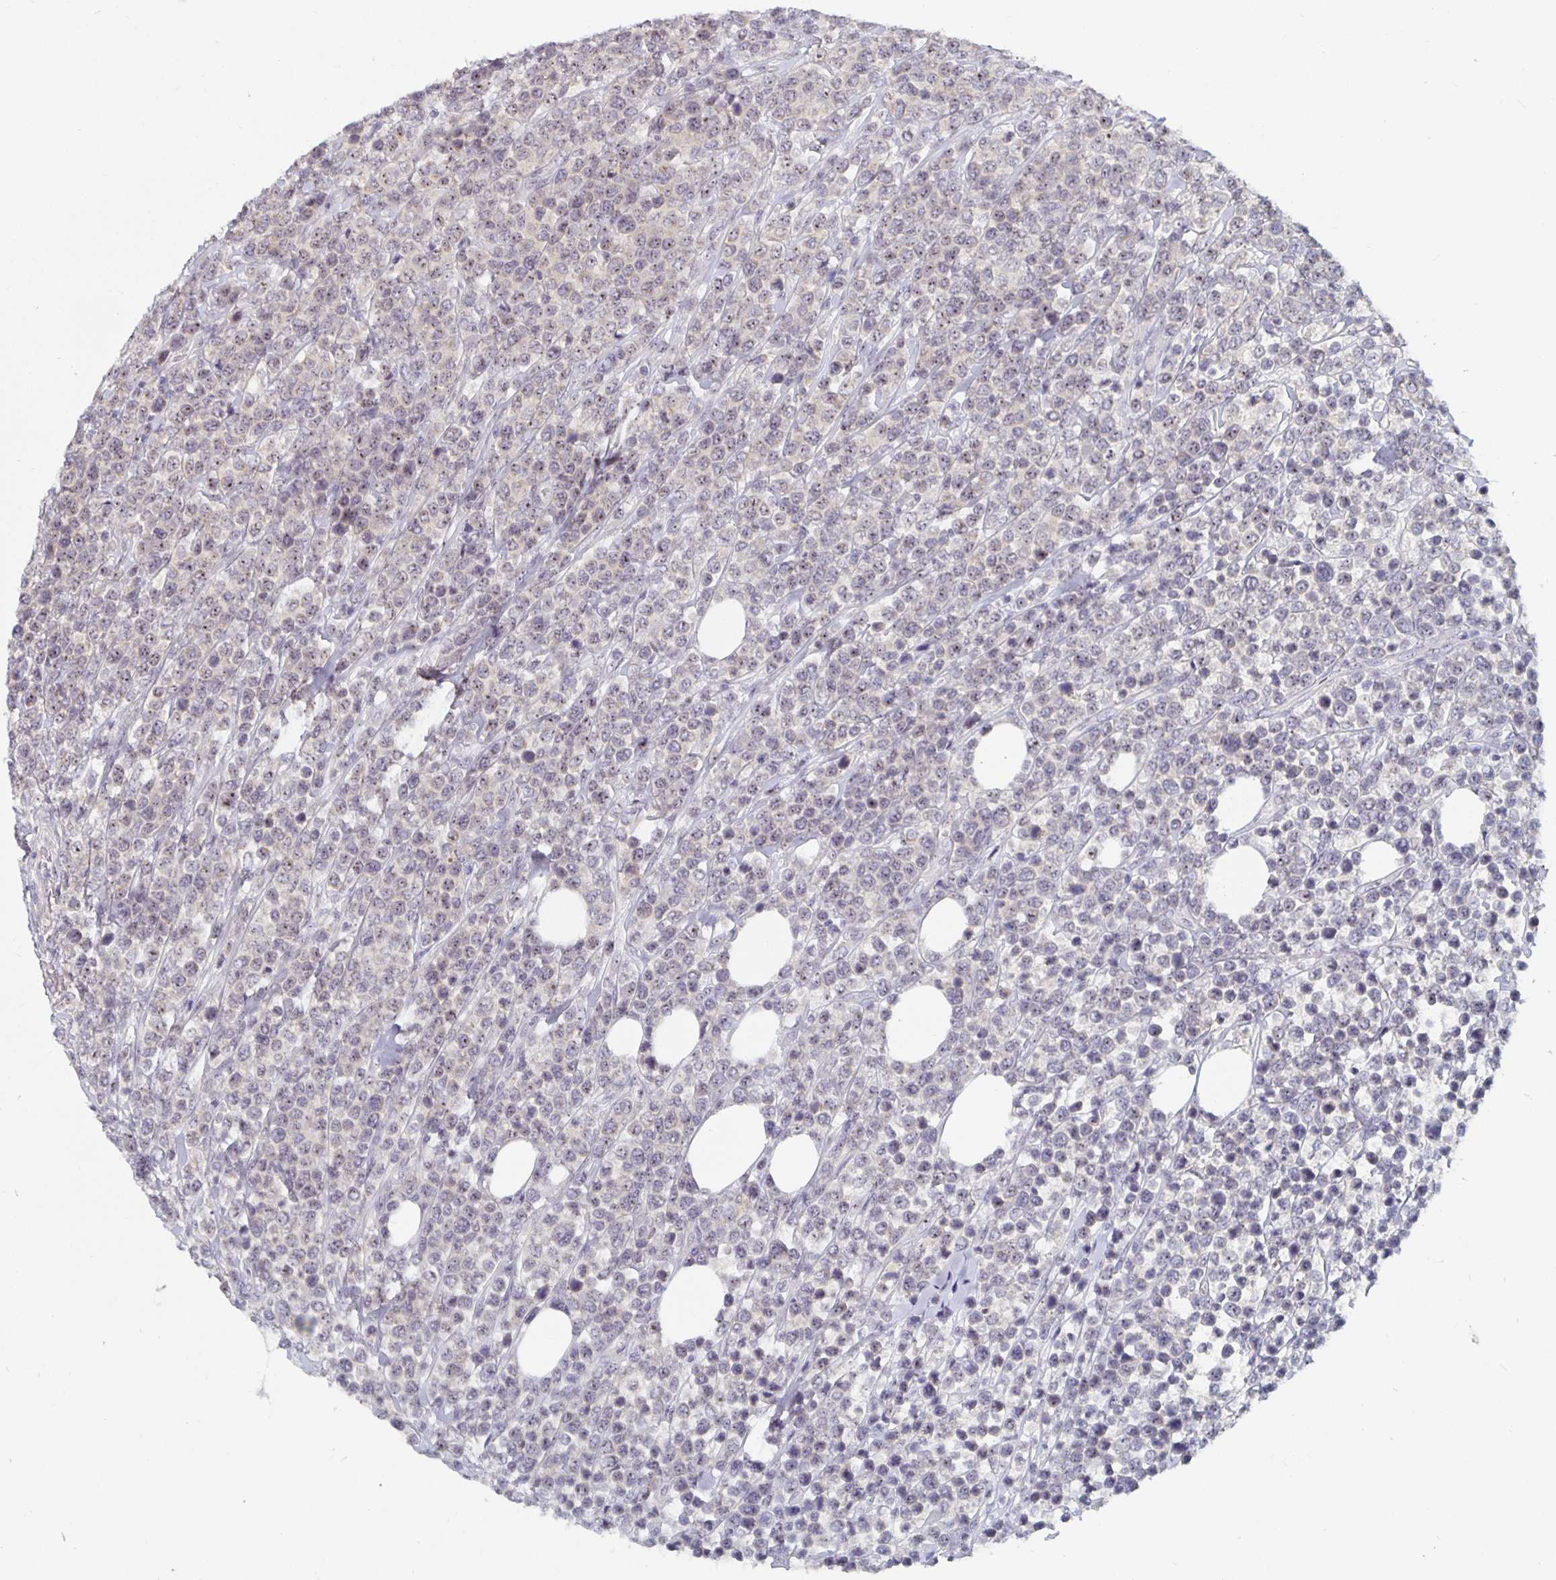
{"staining": {"intensity": "weak", "quantity": "25%-75%", "location": "nuclear"}, "tissue": "lymphoma", "cell_type": "Tumor cells", "image_type": "cancer", "snomed": [{"axis": "morphology", "description": "Malignant lymphoma, non-Hodgkin's type, High grade"}, {"axis": "topography", "description": "Soft tissue"}], "caption": "Protein expression analysis of lymphoma shows weak nuclear expression in approximately 25%-75% of tumor cells.", "gene": "NUP85", "patient": {"sex": "female", "age": 56}}